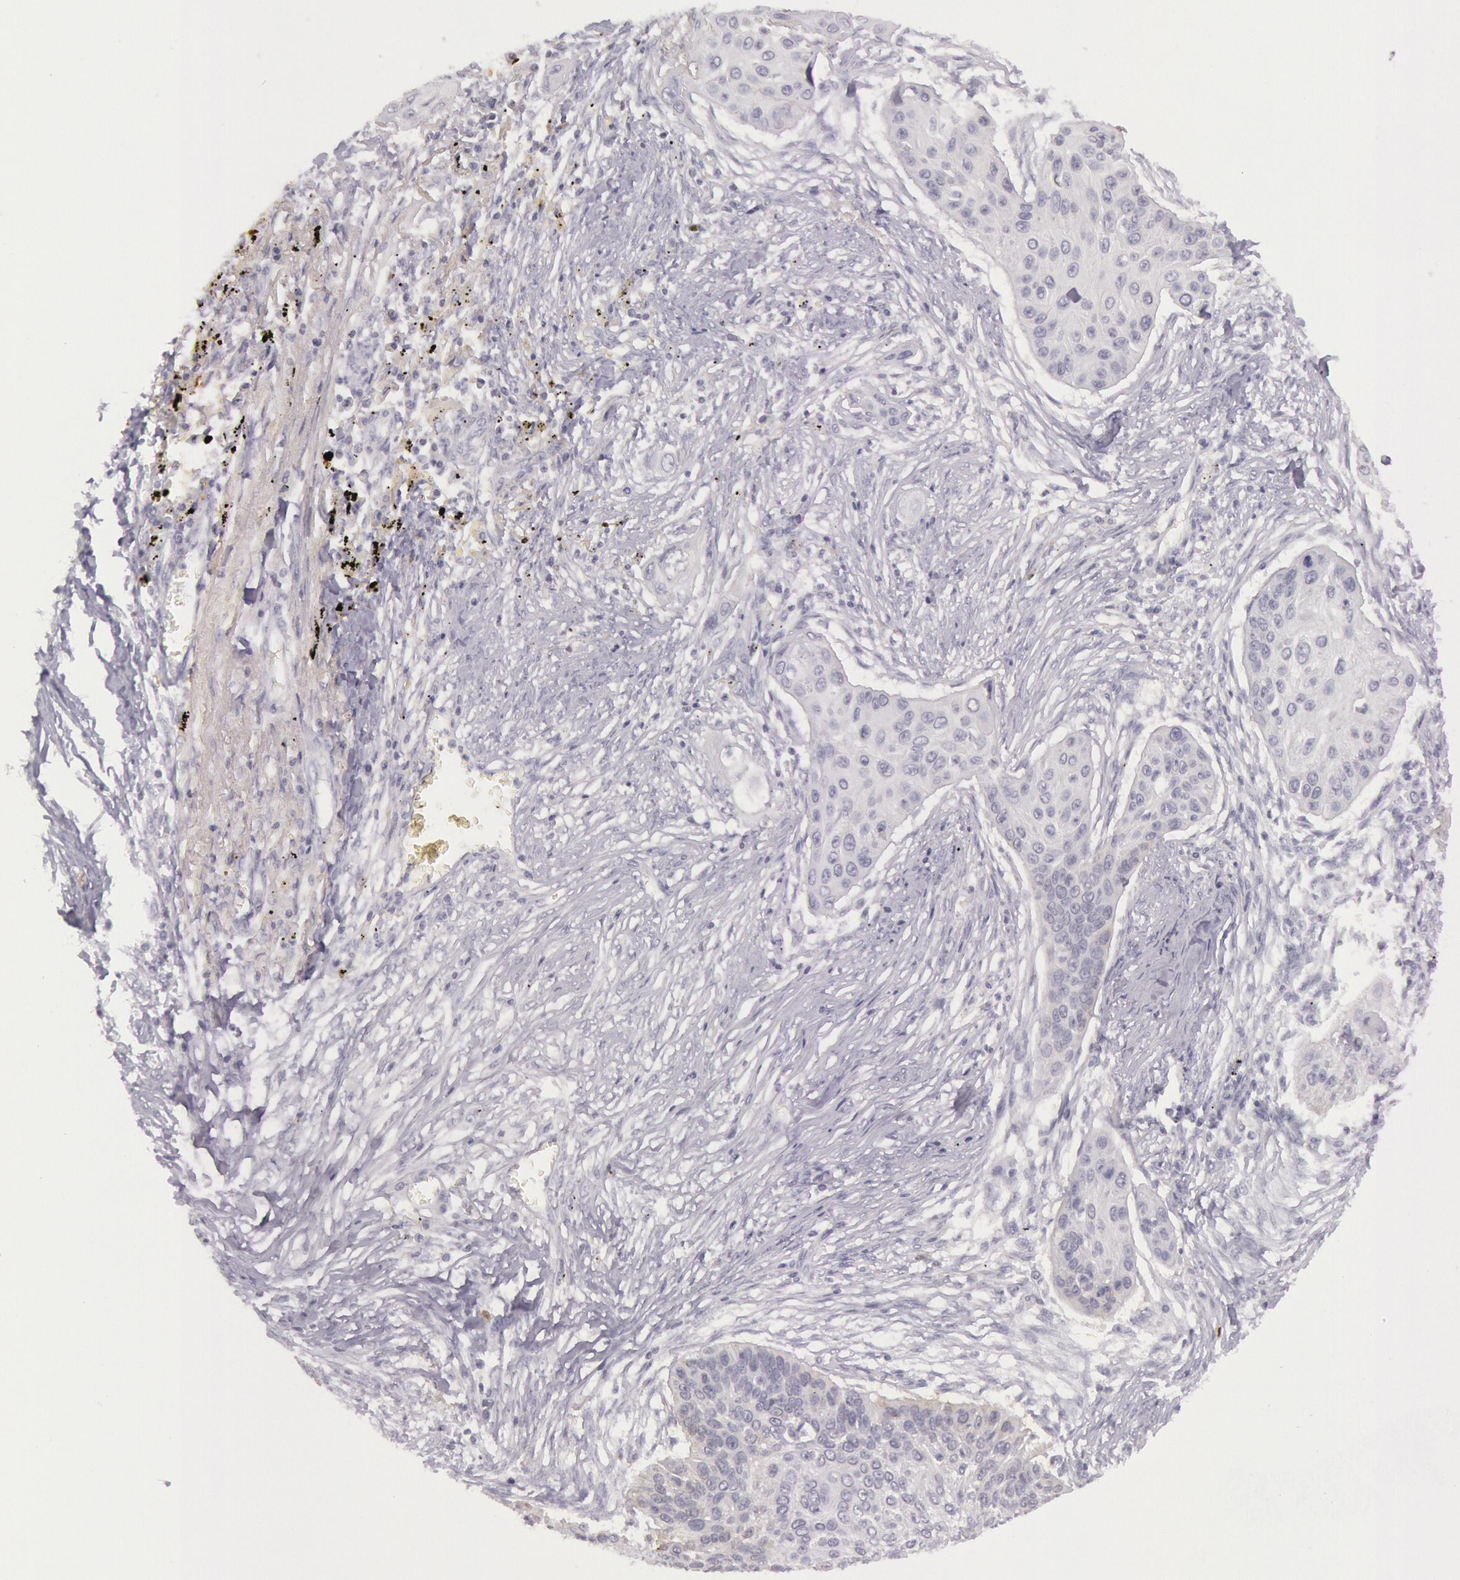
{"staining": {"intensity": "negative", "quantity": "none", "location": "none"}, "tissue": "lung cancer", "cell_type": "Tumor cells", "image_type": "cancer", "snomed": [{"axis": "morphology", "description": "Squamous cell carcinoma, NOS"}, {"axis": "topography", "description": "Lung"}], "caption": "This is a photomicrograph of immunohistochemistry staining of lung cancer, which shows no expression in tumor cells.", "gene": "CKB", "patient": {"sex": "male", "age": 71}}